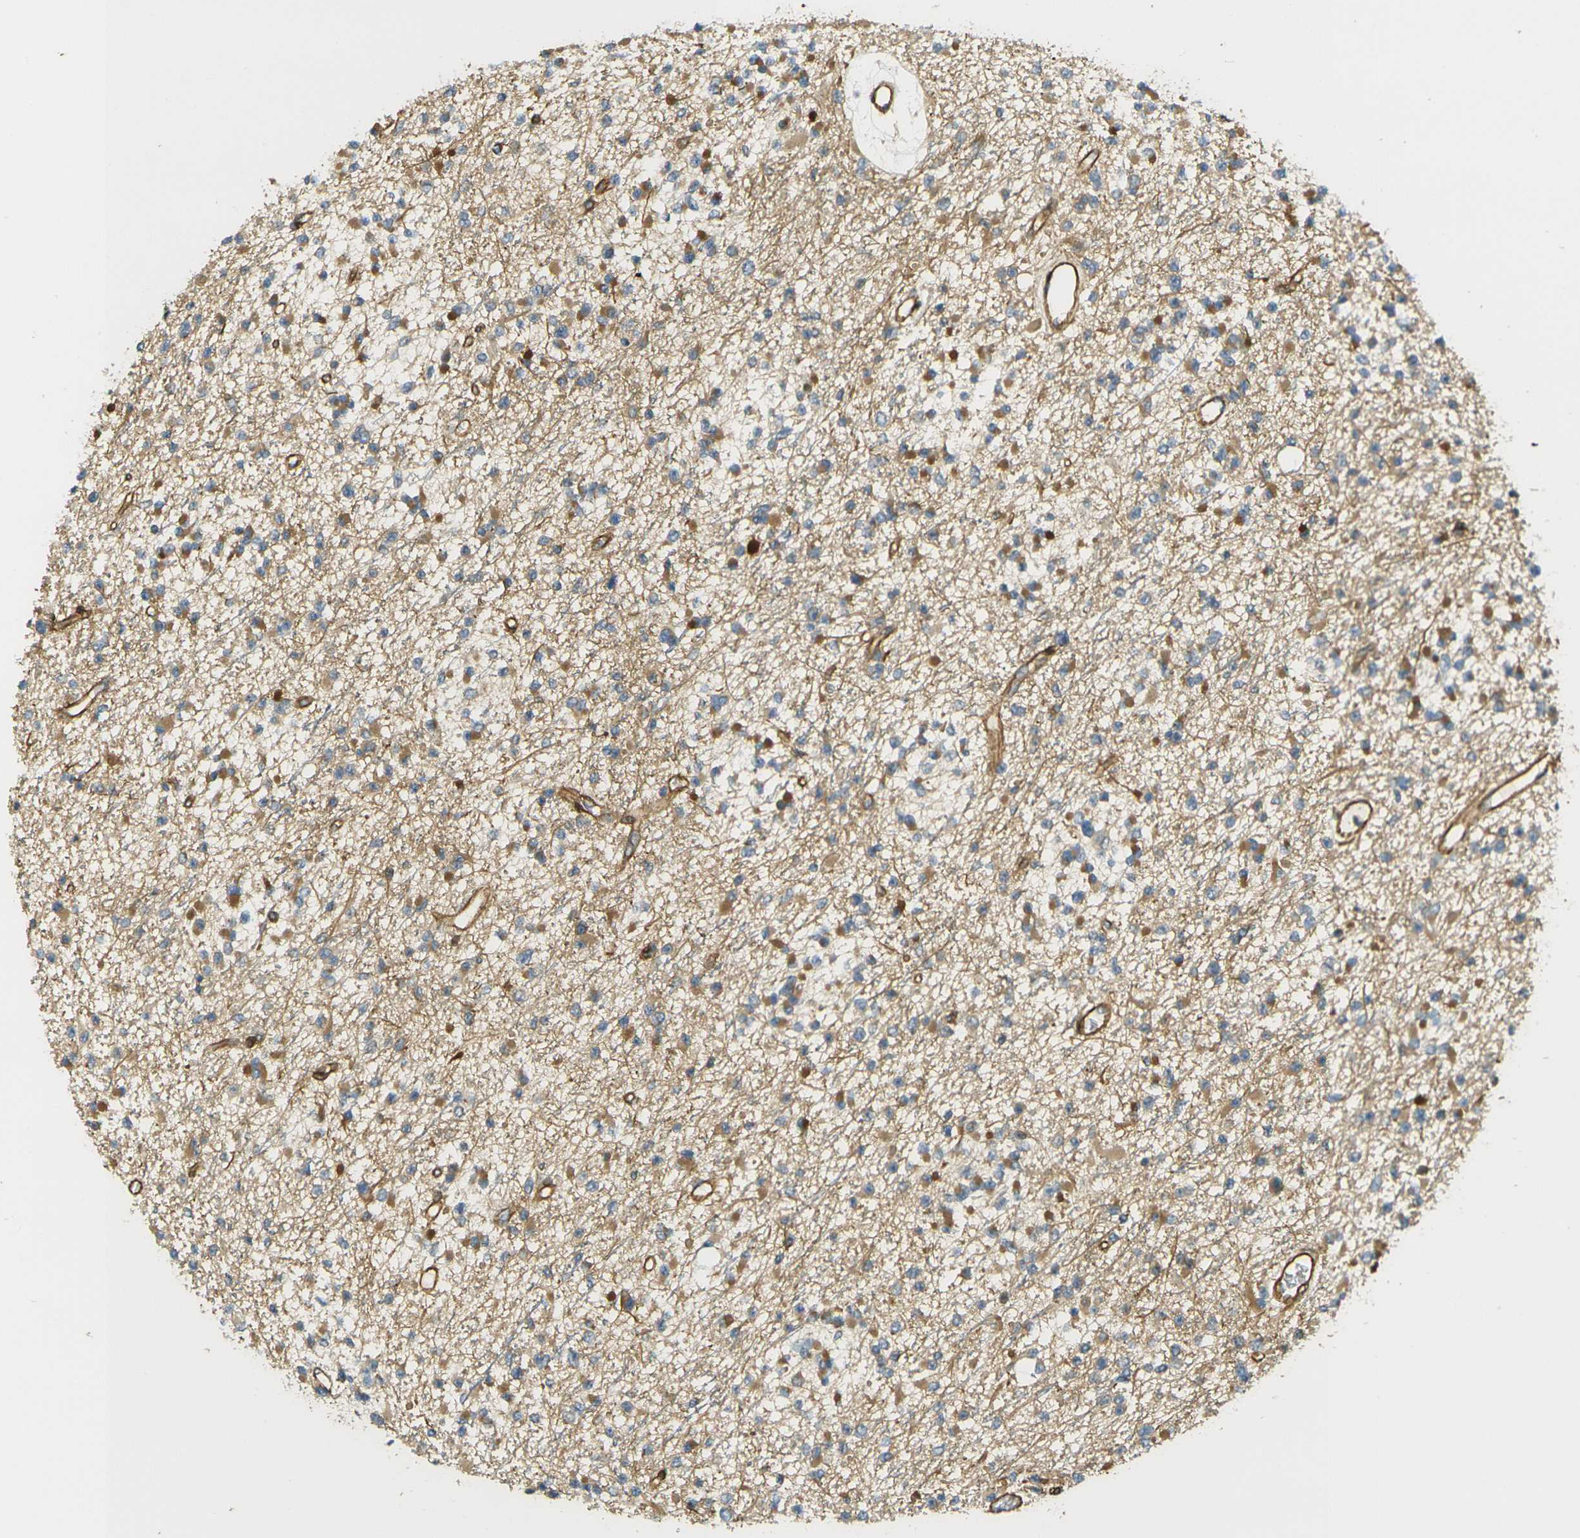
{"staining": {"intensity": "moderate", "quantity": ">75%", "location": "cytoplasmic/membranous"}, "tissue": "glioma", "cell_type": "Tumor cells", "image_type": "cancer", "snomed": [{"axis": "morphology", "description": "Glioma, malignant, Low grade"}, {"axis": "topography", "description": "Brain"}], "caption": "A high-resolution histopathology image shows IHC staining of malignant glioma (low-grade), which reveals moderate cytoplasmic/membranous expression in about >75% of tumor cells.", "gene": "CYTH3", "patient": {"sex": "female", "age": 22}}